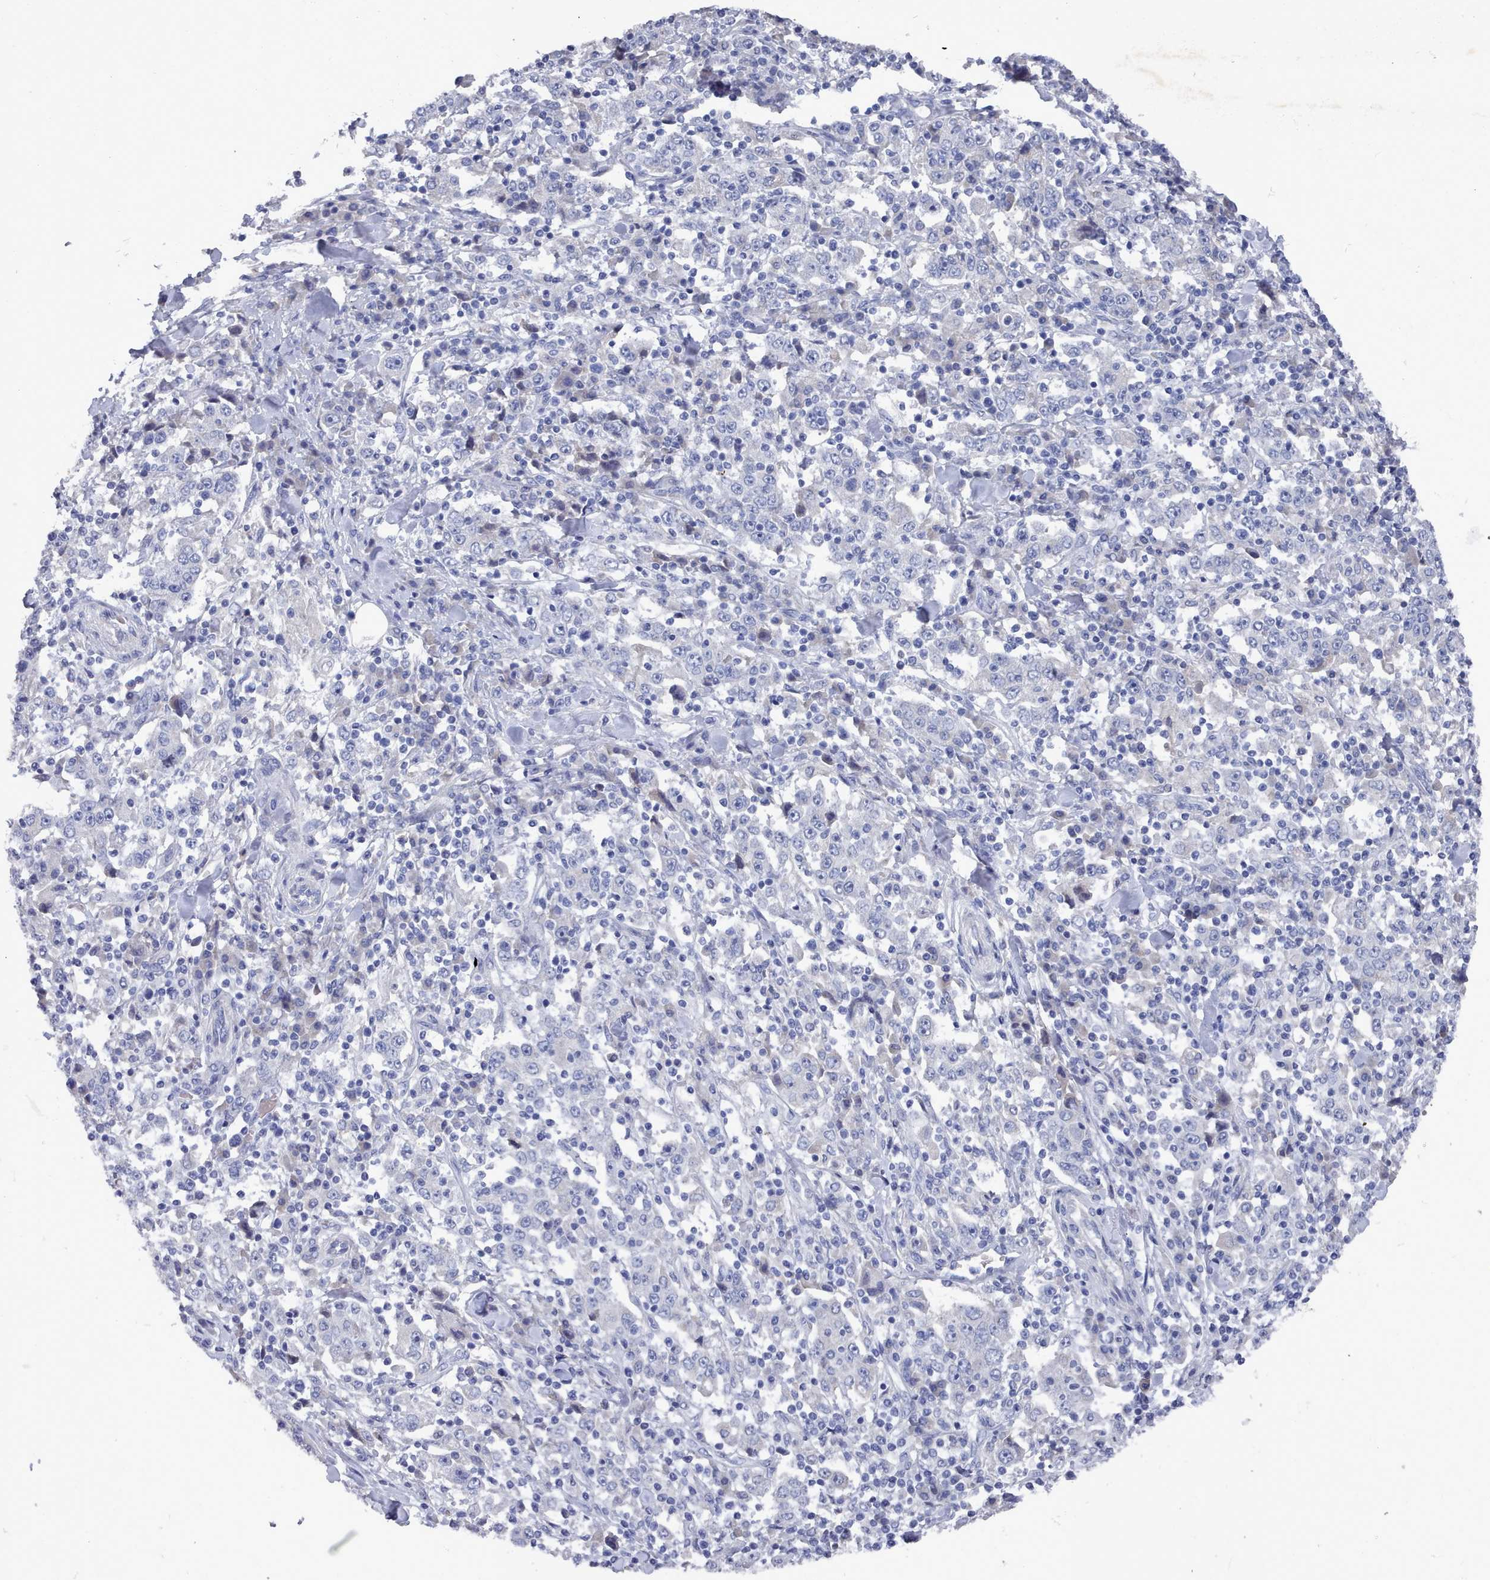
{"staining": {"intensity": "negative", "quantity": "none", "location": "none"}, "tissue": "stomach cancer", "cell_type": "Tumor cells", "image_type": "cancer", "snomed": [{"axis": "morphology", "description": "Normal tissue, NOS"}, {"axis": "morphology", "description": "Adenocarcinoma, NOS"}, {"axis": "topography", "description": "Stomach, upper"}, {"axis": "topography", "description": "Stomach"}], "caption": "Immunohistochemistry (IHC) histopathology image of neoplastic tissue: stomach adenocarcinoma stained with DAB (3,3'-diaminobenzidine) reveals no significant protein positivity in tumor cells.", "gene": "ACAD11", "patient": {"sex": "male", "age": 59}}